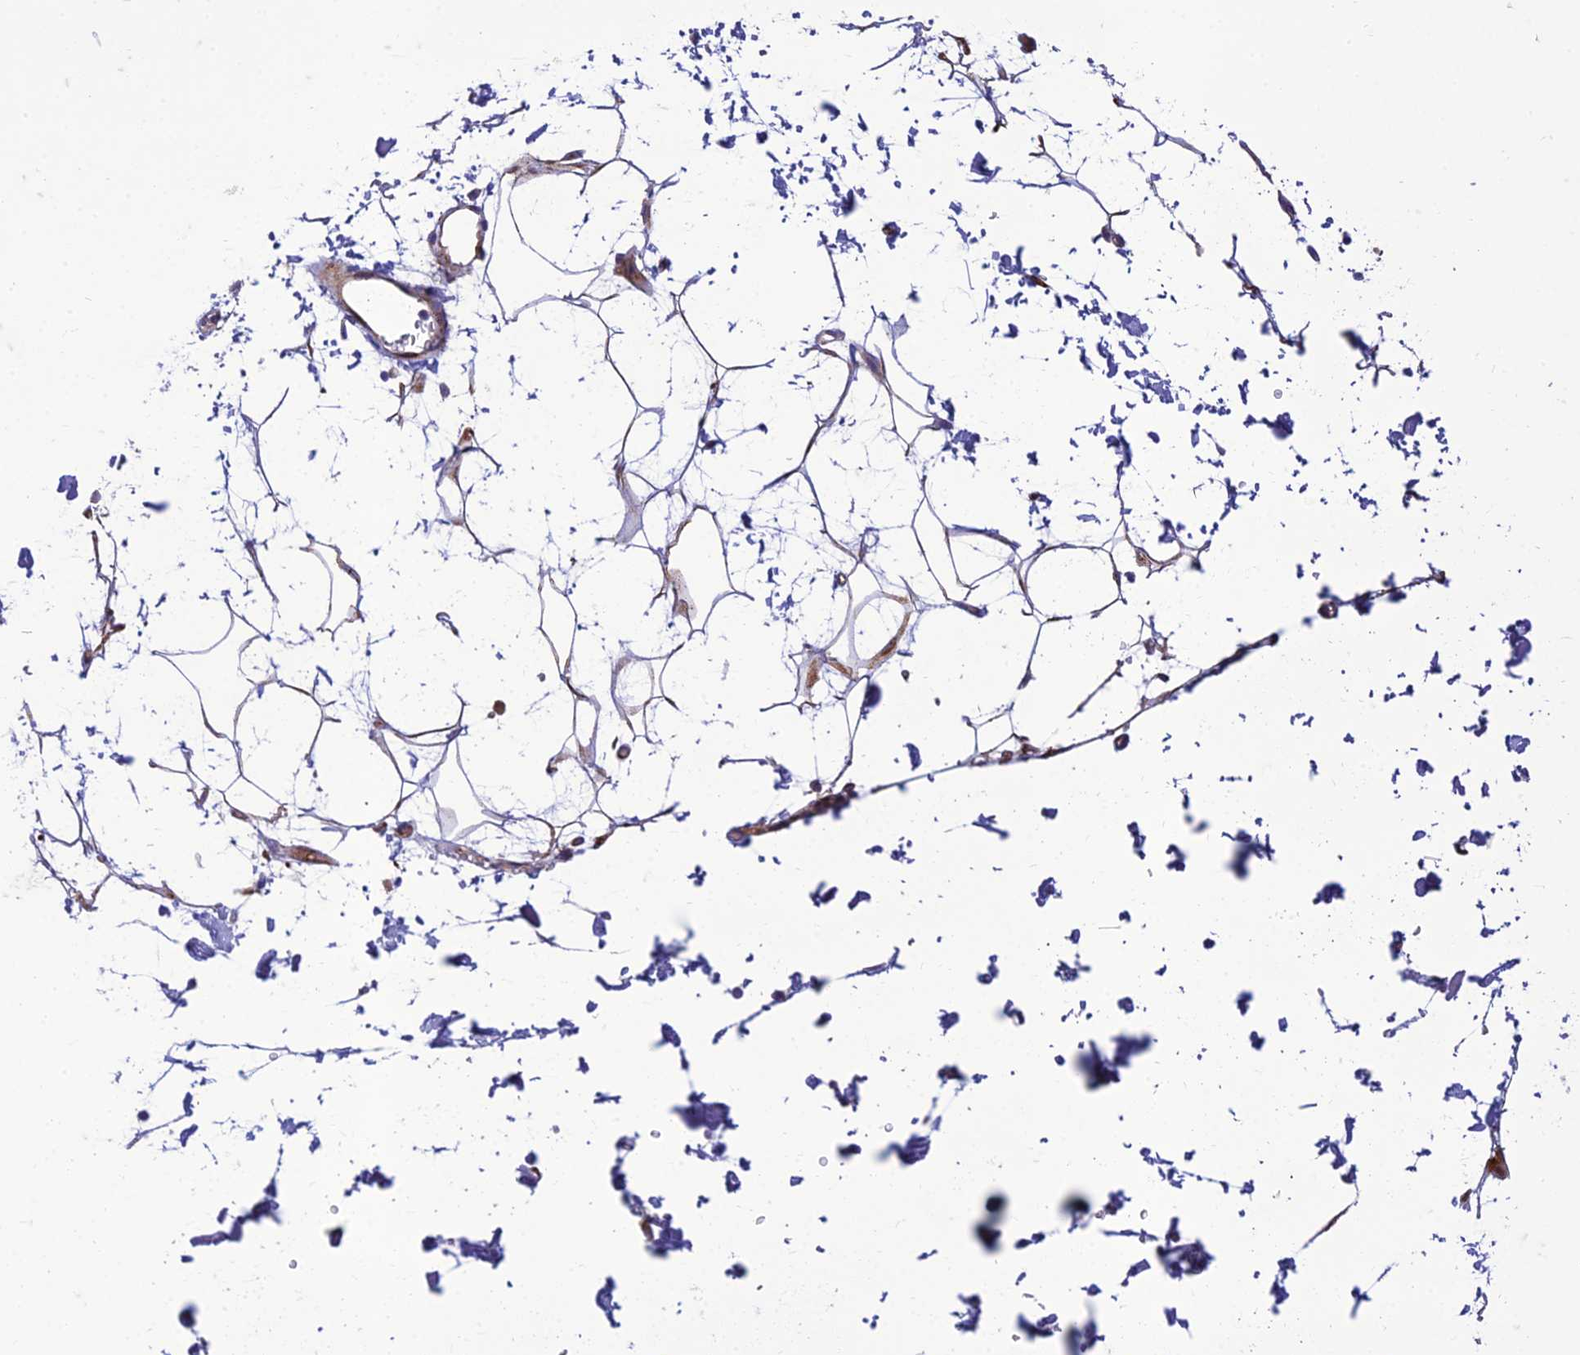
{"staining": {"intensity": "negative", "quantity": "none", "location": "none"}, "tissue": "adipose tissue", "cell_type": "Adipocytes", "image_type": "normal", "snomed": [{"axis": "morphology", "description": "Normal tissue, NOS"}, {"axis": "topography", "description": "Soft tissue"}], "caption": "High power microscopy histopathology image of an immunohistochemistry micrograph of normal adipose tissue, revealing no significant positivity in adipocytes.", "gene": "SEL1L3", "patient": {"sex": "male", "age": 72}}